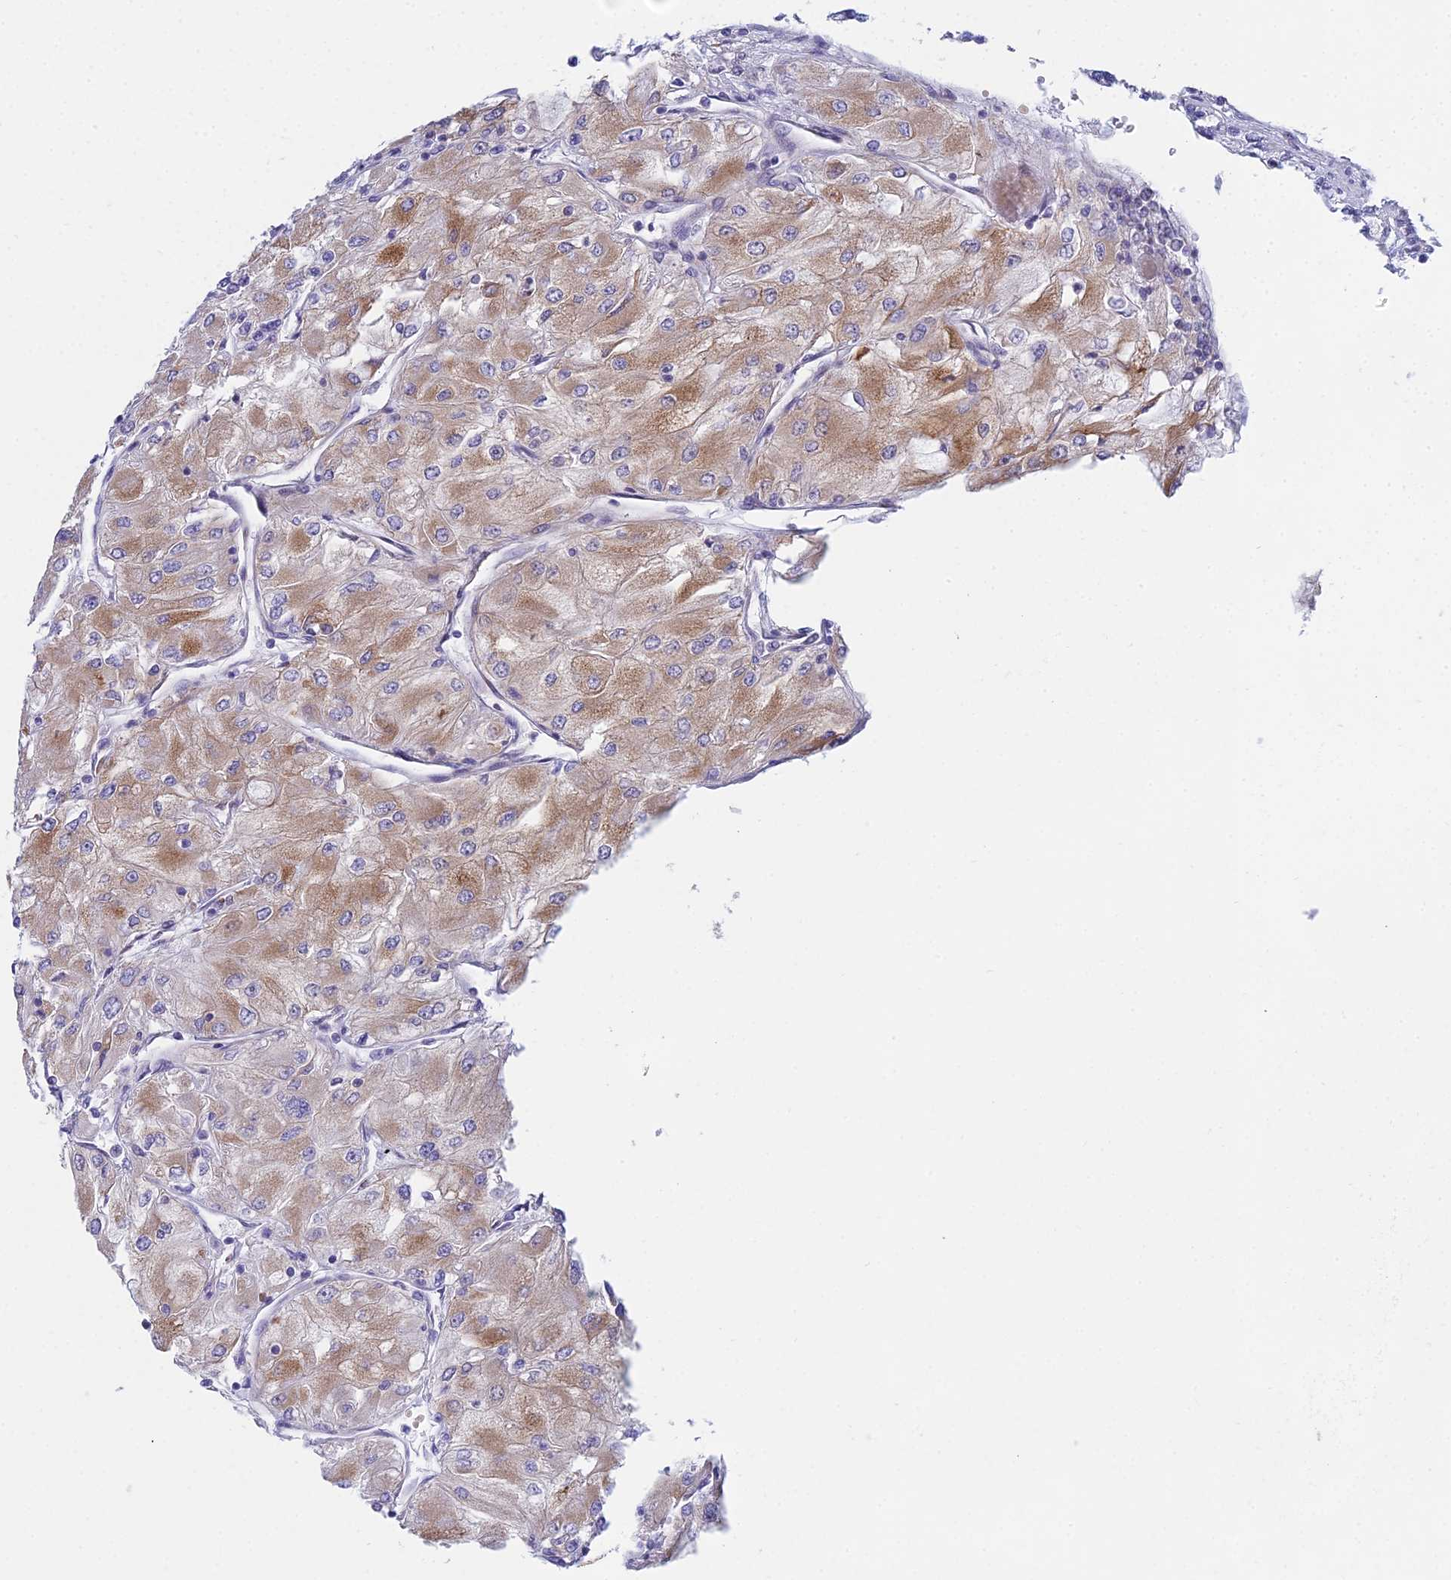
{"staining": {"intensity": "moderate", "quantity": "25%-75%", "location": "cytoplasmic/membranous"}, "tissue": "renal cancer", "cell_type": "Tumor cells", "image_type": "cancer", "snomed": [{"axis": "morphology", "description": "Adenocarcinoma, NOS"}, {"axis": "topography", "description": "Kidney"}], "caption": "High-power microscopy captured an immunohistochemistry (IHC) image of renal cancer, revealing moderate cytoplasmic/membranous staining in about 25%-75% of tumor cells.", "gene": "PRR13", "patient": {"sex": "male", "age": 80}}